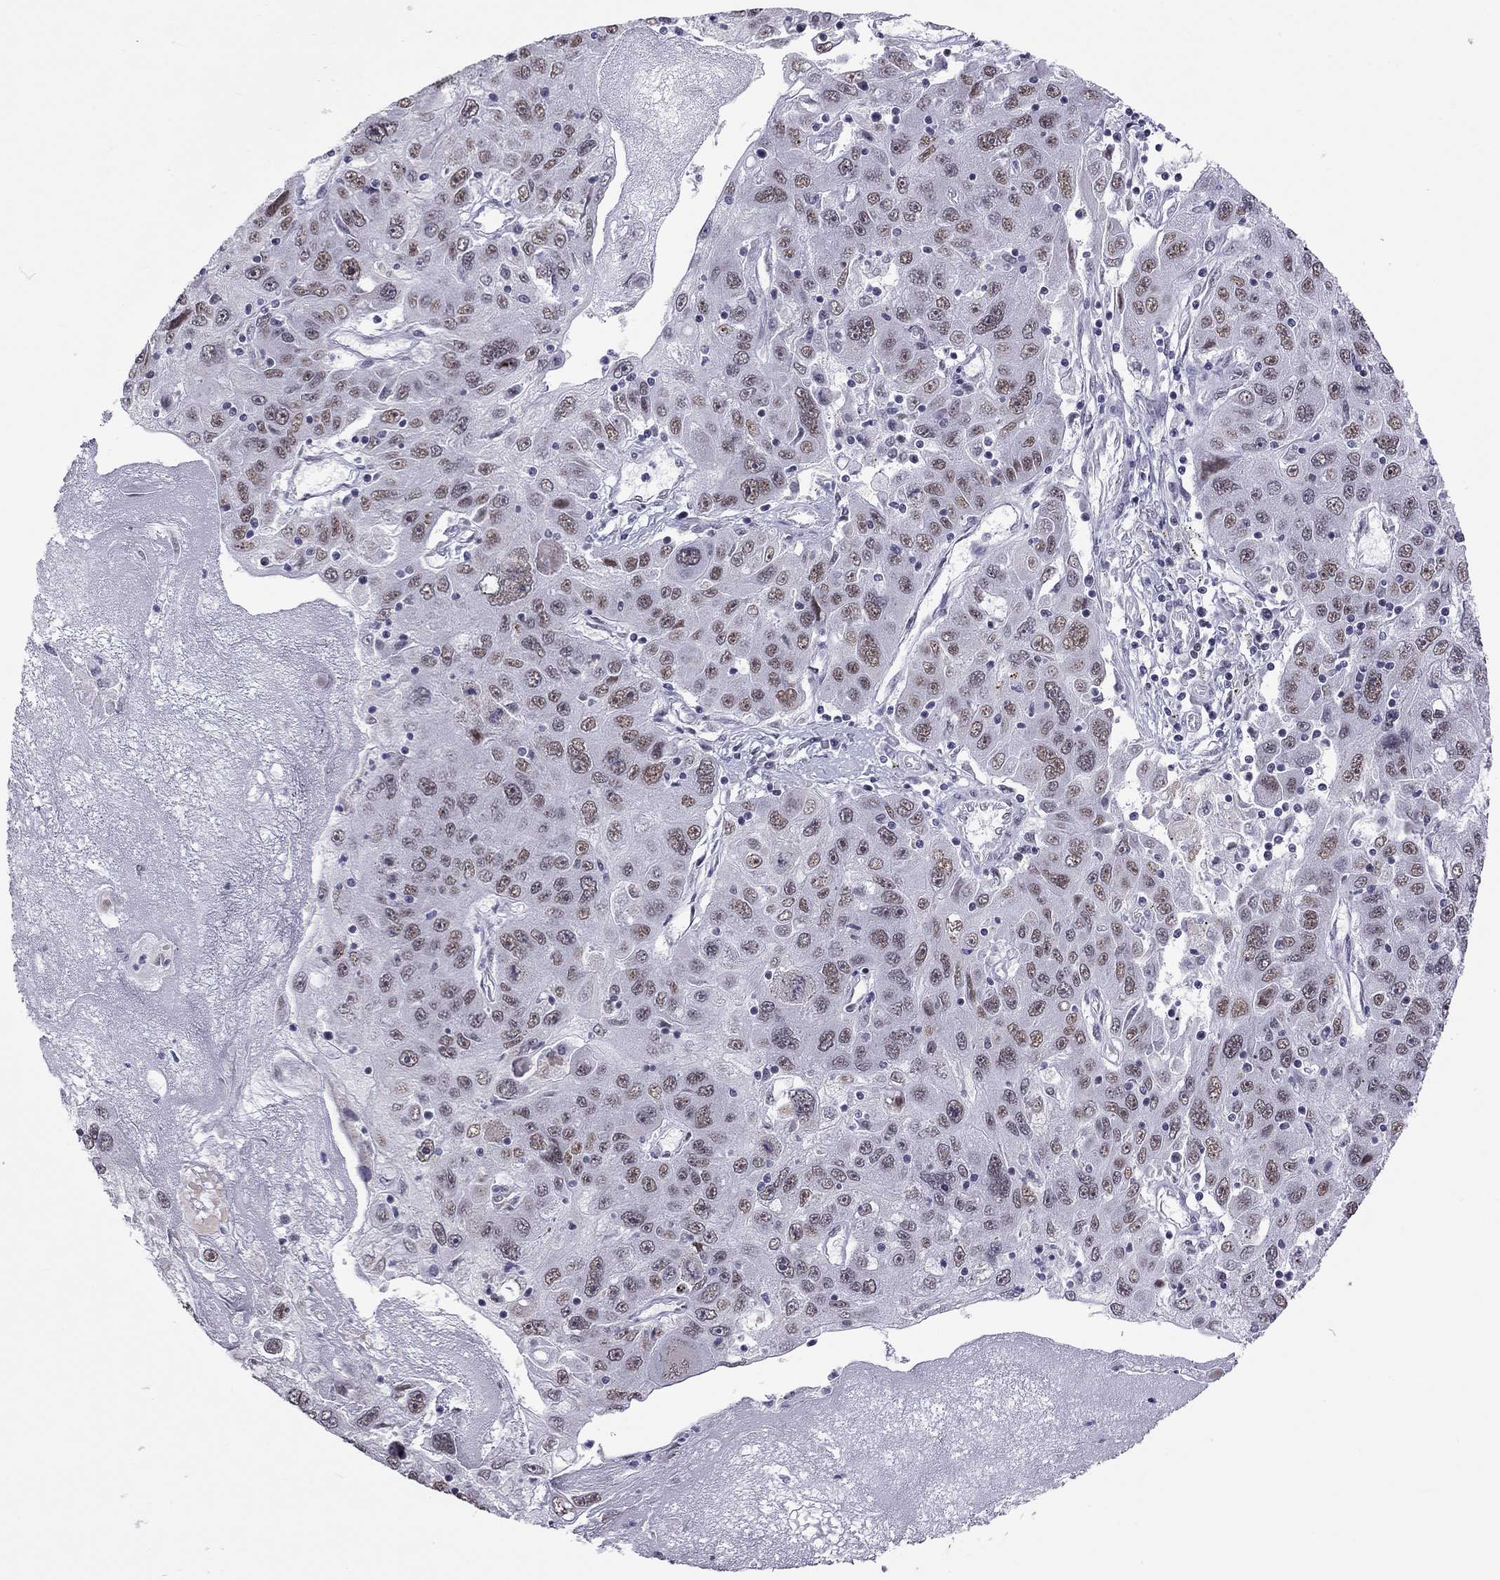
{"staining": {"intensity": "moderate", "quantity": "25%-75%", "location": "nuclear"}, "tissue": "stomach cancer", "cell_type": "Tumor cells", "image_type": "cancer", "snomed": [{"axis": "morphology", "description": "Adenocarcinoma, NOS"}, {"axis": "topography", "description": "Stomach"}], "caption": "IHC of human stomach cancer (adenocarcinoma) reveals medium levels of moderate nuclear staining in approximately 25%-75% of tumor cells.", "gene": "PPP1R3A", "patient": {"sex": "male", "age": 56}}